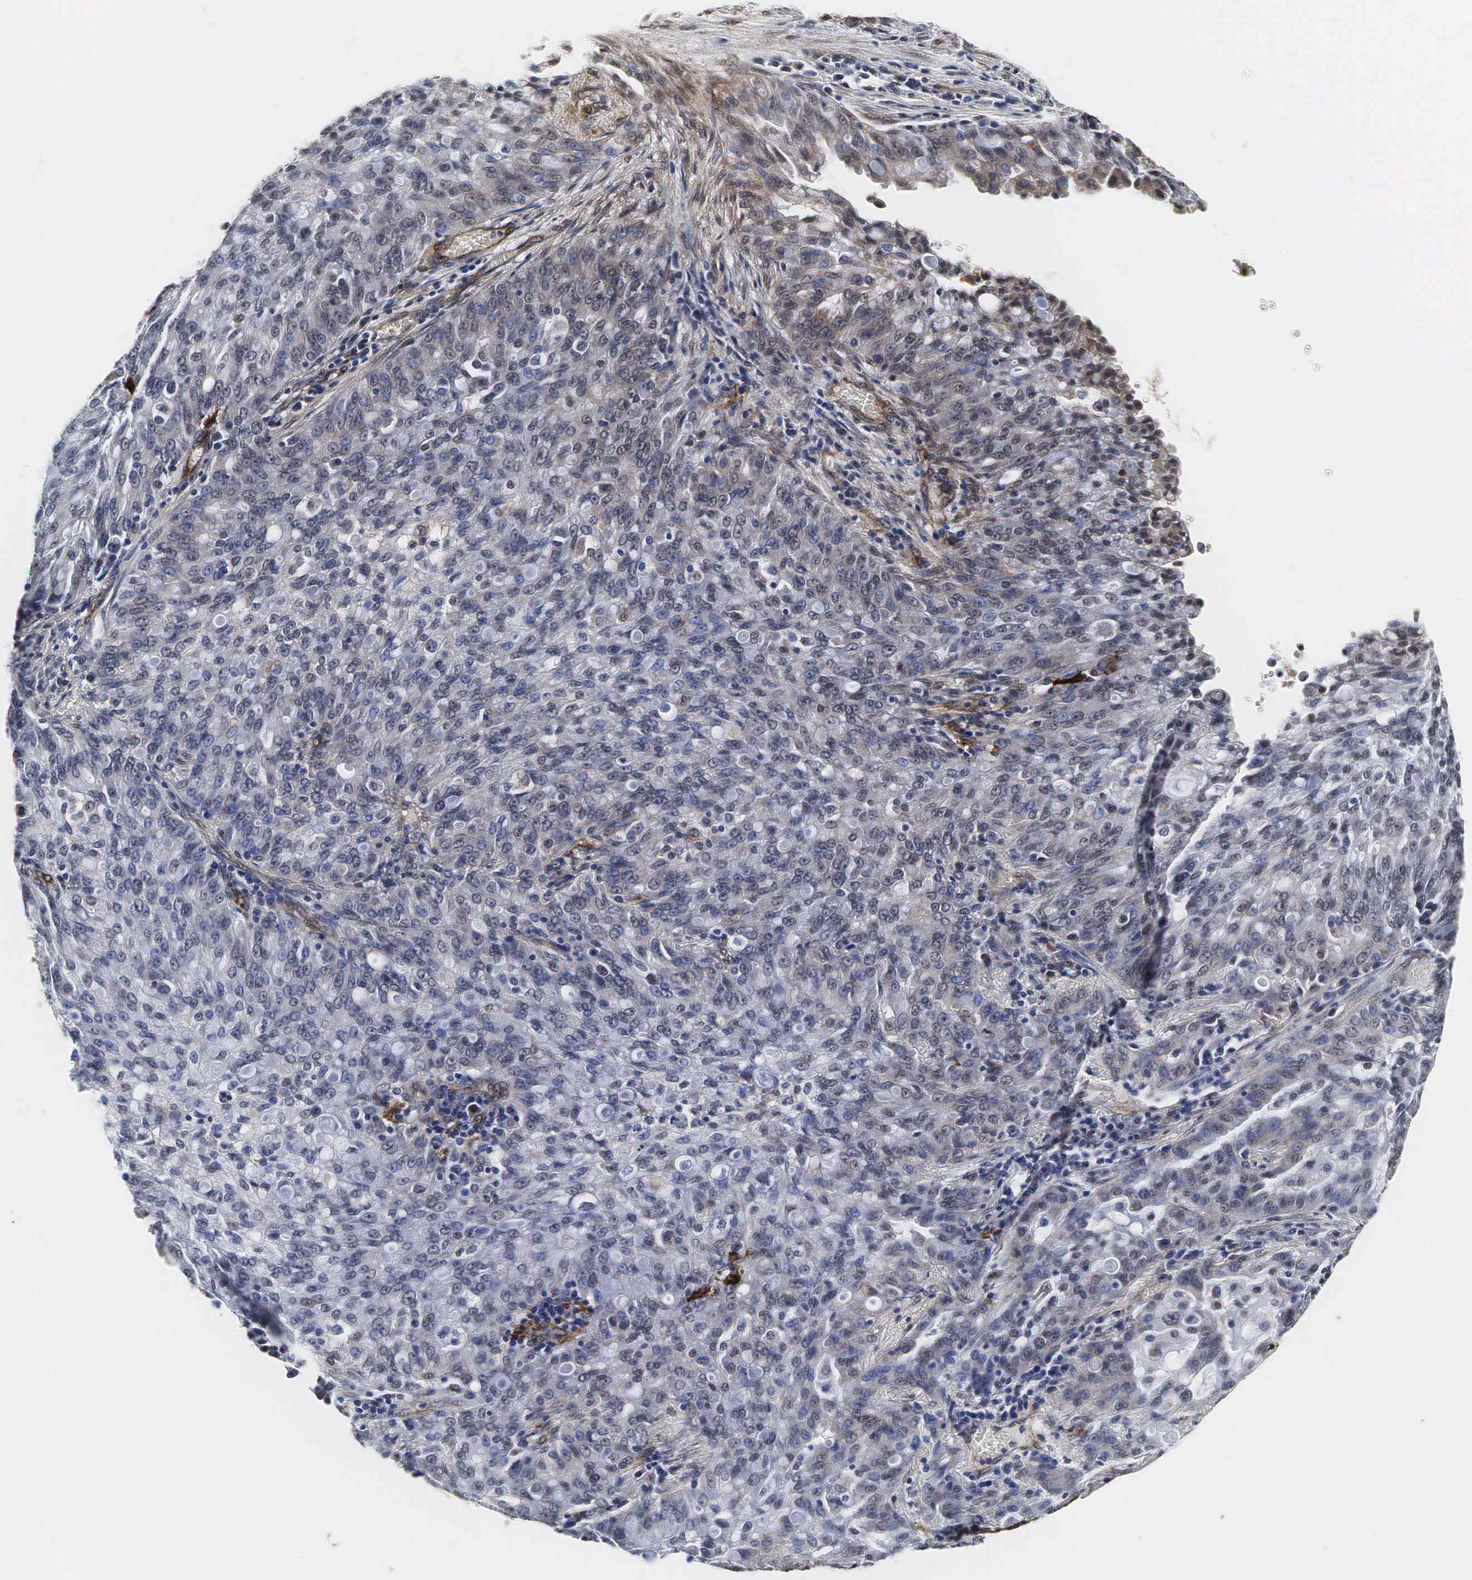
{"staining": {"intensity": "weak", "quantity": "25%-75%", "location": "cytoplasmic/membranous"}, "tissue": "lung cancer", "cell_type": "Tumor cells", "image_type": "cancer", "snomed": [{"axis": "morphology", "description": "Adenocarcinoma, NOS"}, {"axis": "topography", "description": "Lung"}], "caption": "This is an image of IHC staining of lung adenocarcinoma, which shows weak positivity in the cytoplasmic/membranous of tumor cells.", "gene": "SPIN1", "patient": {"sex": "female", "age": 44}}